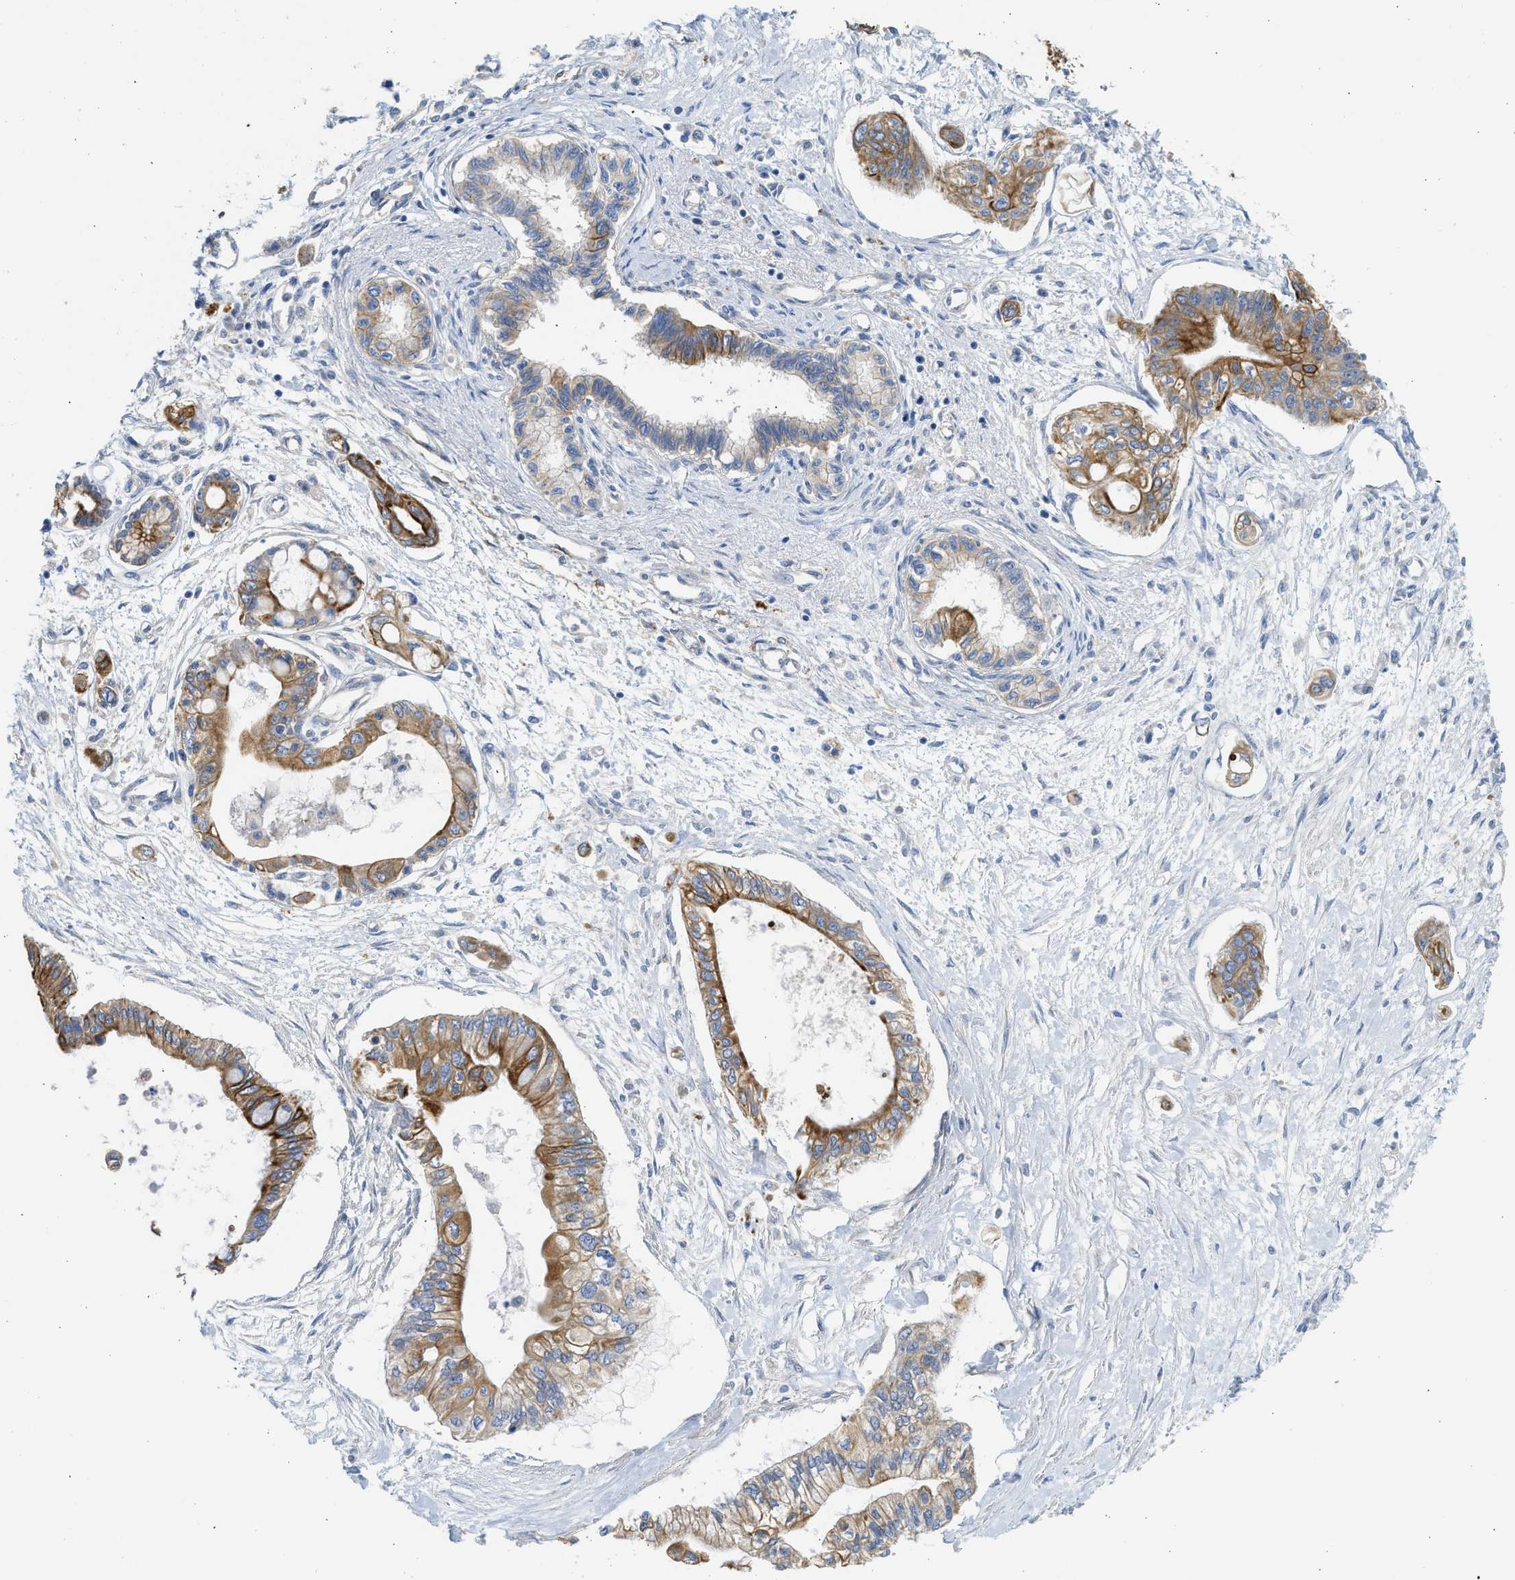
{"staining": {"intensity": "moderate", "quantity": ">75%", "location": "cytoplasmic/membranous"}, "tissue": "pancreatic cancer", "cell_type": "Tumor cells", "image_type": "cancer", "snomed": [{"axis": "morphology", "description": "Adenocarcinoma, NOS"}, {"axis": "topography", "description": "Pancreas"}], "caption": "Tumor cells display medium levels of moderate cytoplasmic/membranous expression in about >75% of cells in adenocarcinoma (pancreatic). (brown staining indicates protein expression, while blue staining denotes nuclei).", "gene": "CSRNP2", "patient": {"sex": "female", "age": 77}}